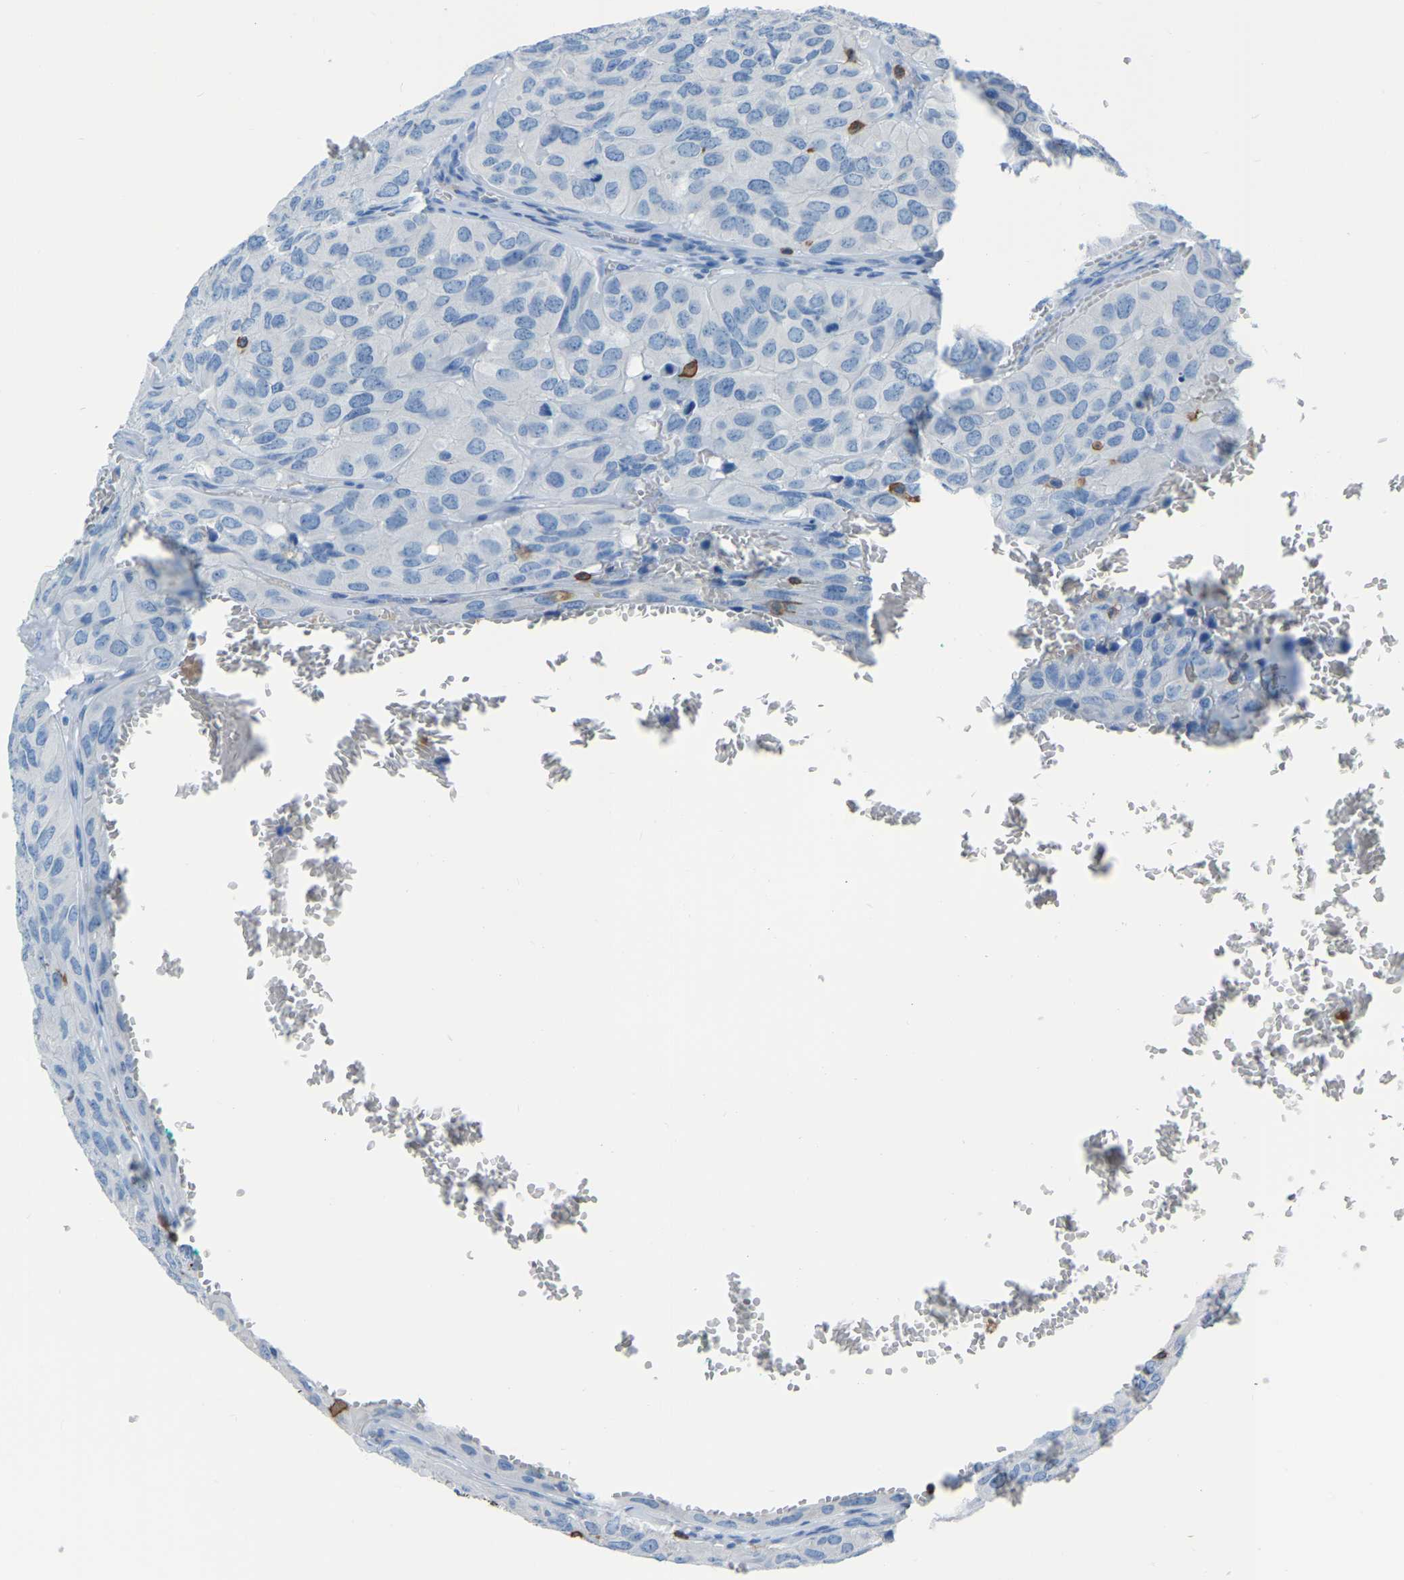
{"staining": {"intensity": "negative", "quantity": "none", "location": "none"}, "tissue": "head and neck cancer", "cell_type": "Tumor cells", "image_type": "cancer", "snomed": [{"axis": "morphology", "description": "Adenocarcinoma, NOS"}, {"axis": "topography", "description": "Salivary gland, NOS"}, {"axis": "topography", "description": "Head-Neck"}], "caption": "Head and neck cancer was stained to show a protein in brown. There is no significant expression in tumor cells.", "gene": "LSP1", "patient": {"sex": "female", "age": 76}}